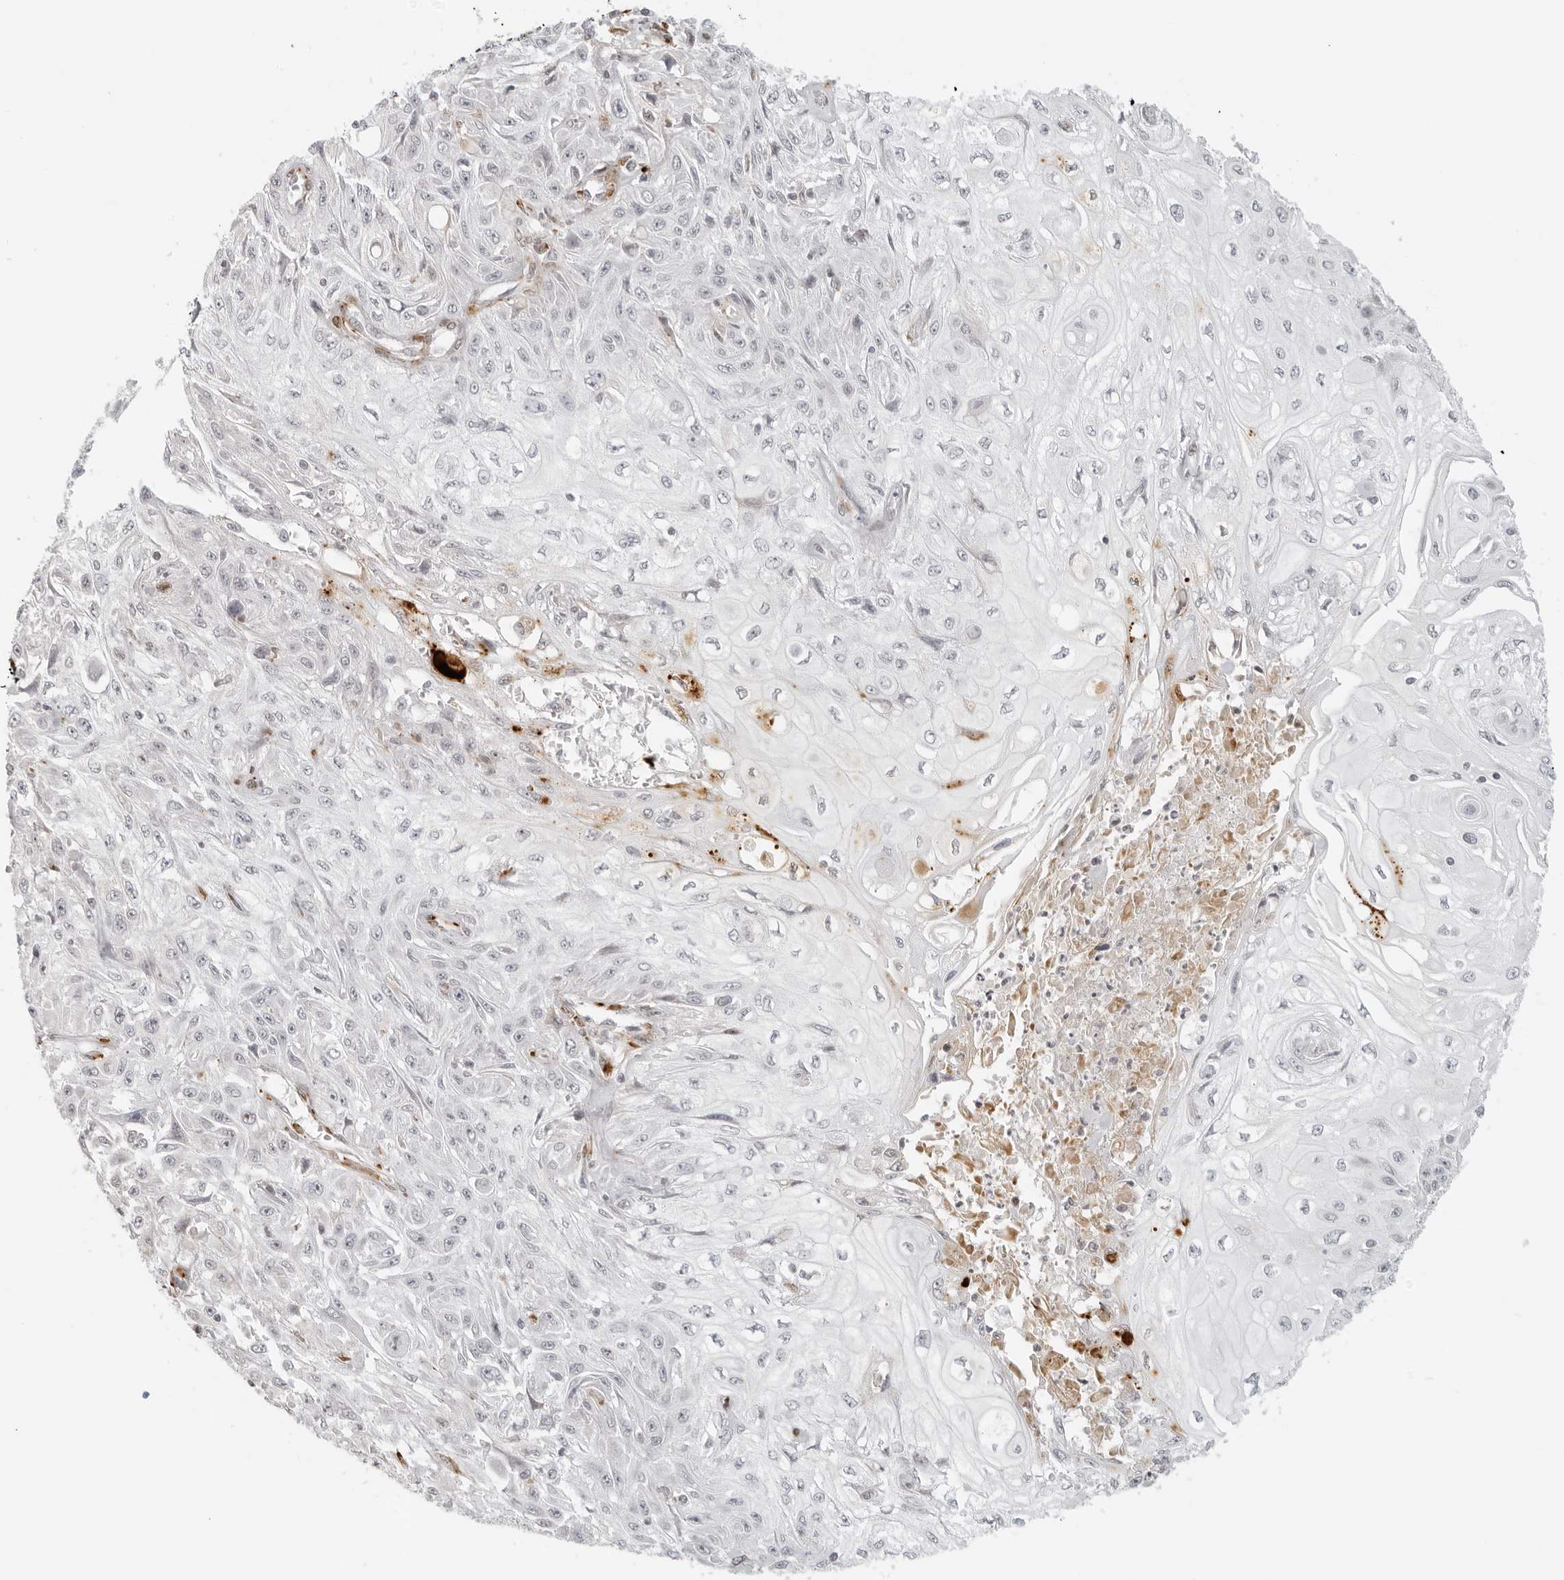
{"staining": {"intensity": "negative", "quantity": "none", "location": "none"}, "tissue": "skin cancer", "cell_type": "Tumor cells", "image_type": "cancer", "snomed": [{"axis": "morphology", "description": "Squamous cell carcinoma, NOS"}, {"axis": "morphology", "description": "Squamous cell carcinoma, metastatic, NOS"}, {"axis": "topography", "description": "Skin"}, {"axis": "topography", "description": "Lymph node"}], "caption": "Metastatic squamous cell carcinoma (skin) was stained to show a protein in brown. There is no significant positivity in tumor cells.", "gene": "ZNF678", "patient": {"sex": "male", "age": 75}}